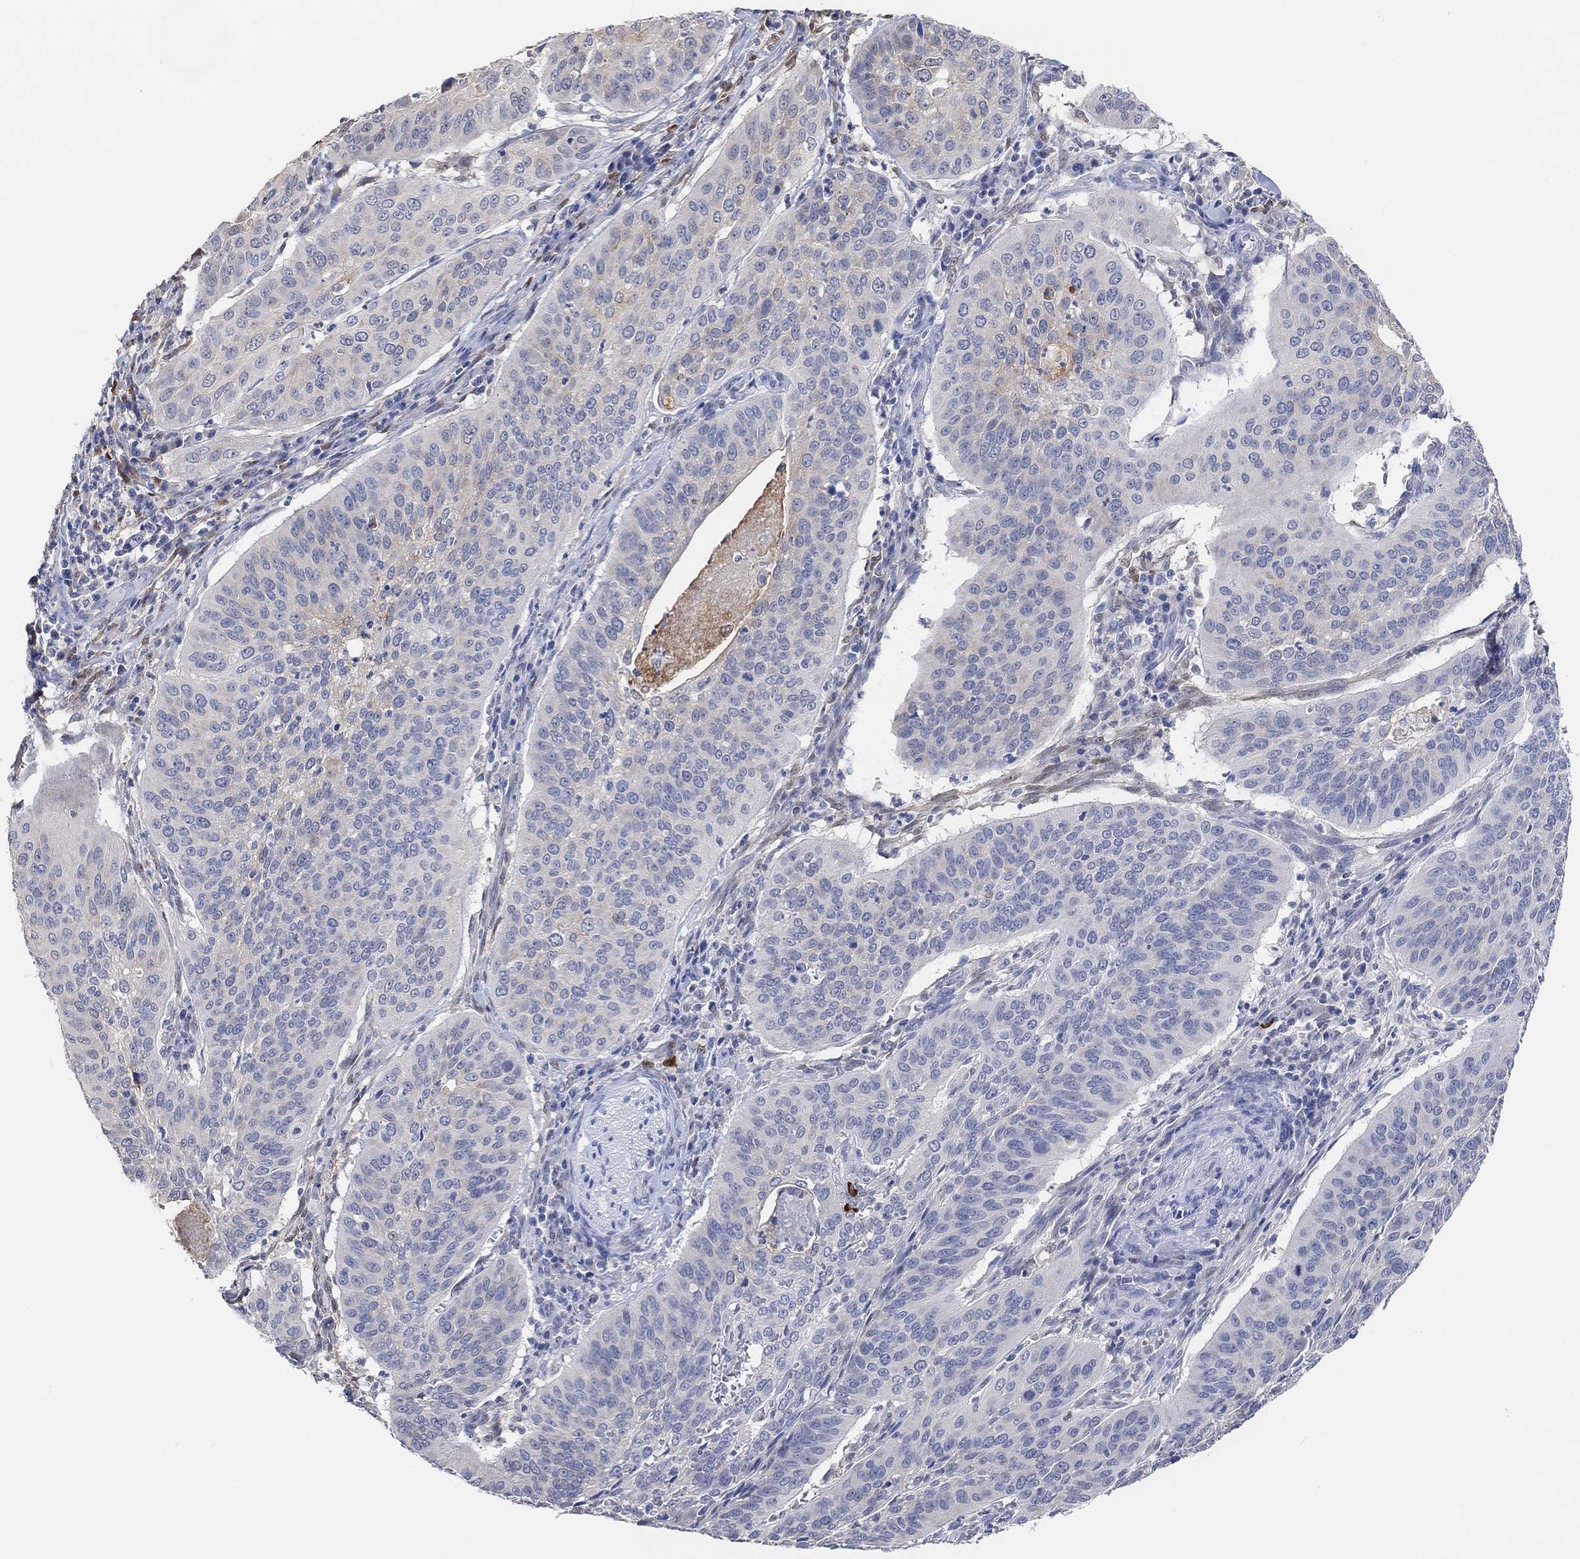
{"staining": {"intensity": "negative", "quantity": "none", "location": "none"}, "tissue": "cervical cancer", "cell_type": "Tumor cells", "image_type": "cancer", "snomed": [{"axis": "morphology", "description": "Normal tissue, NOS"}, {"axis": "morphology", "description": "Squamous cell carcinoma, NOS"}, {"axis": "topography", "description": "Cervix"}], "caption": "Human cervical squamous cell carcinoma stained for a protein using IHC shows no expression in tumor cells.", "gene": "MUC1", "patient": {"sex": "female", "age": 39}}